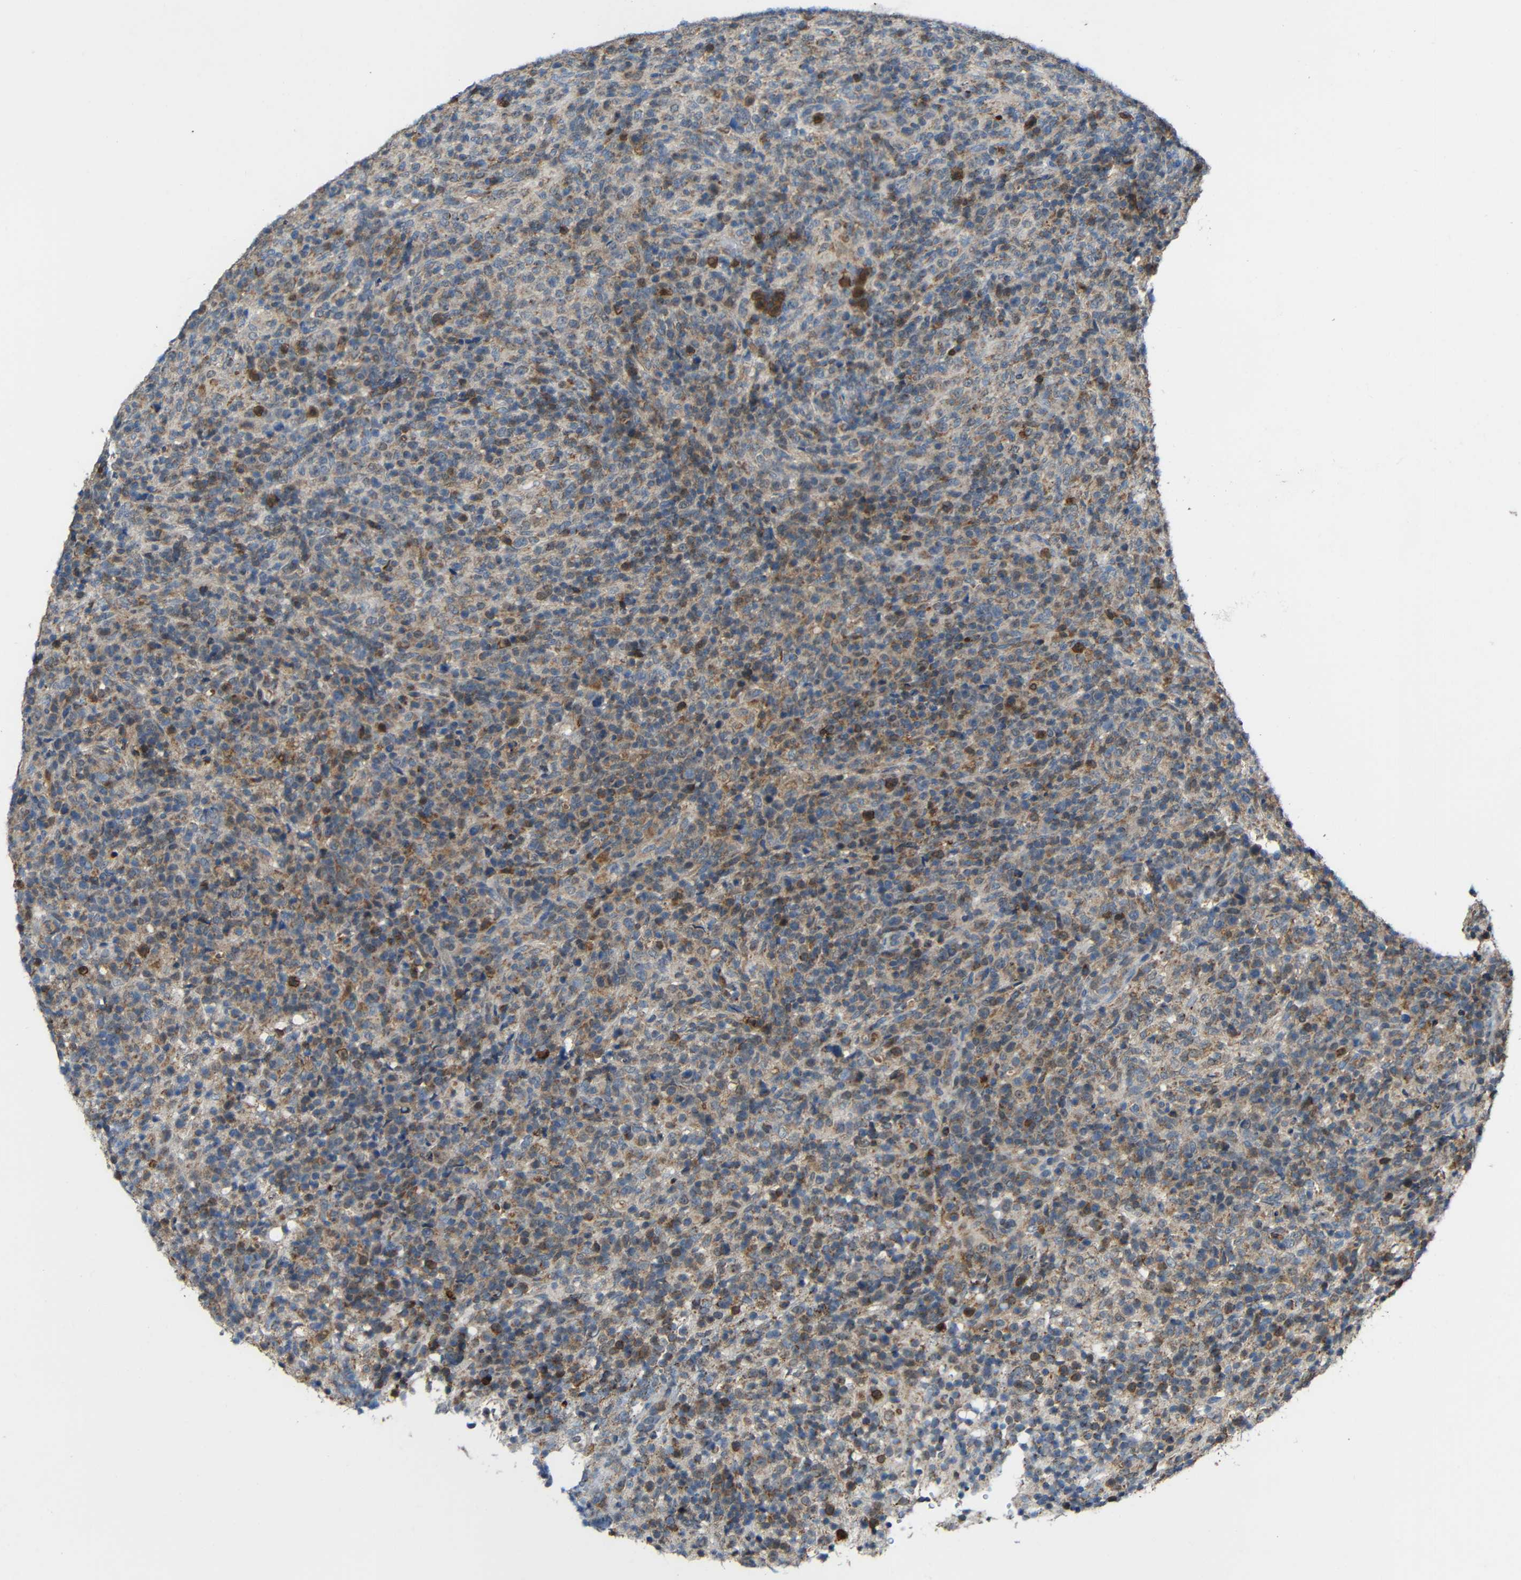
{"staining": {"intensity": "moderate", "quantity": "25%-75%", "location": "cytoplasmic/membranous"}, "tissue": "lymphoma", "cell_type": "Tumor cells", "image_type": "cancer", "snomed": [{"axis": "morphology", "description": "Malignant lymphoma, non-Hodgkin's type, High grade"}, {"axis": "topography", "description": "Lymph node"}], "caption": "Protein expression analysis of high-grade malignant lymphoma, non-Hodgkin's type exhibits moderate cytoplasmic/membranous positivity in about 25%-75% of tumor cells.", "gene": "C1GALT1", "patient": {"sex": "female", "age": 76}}